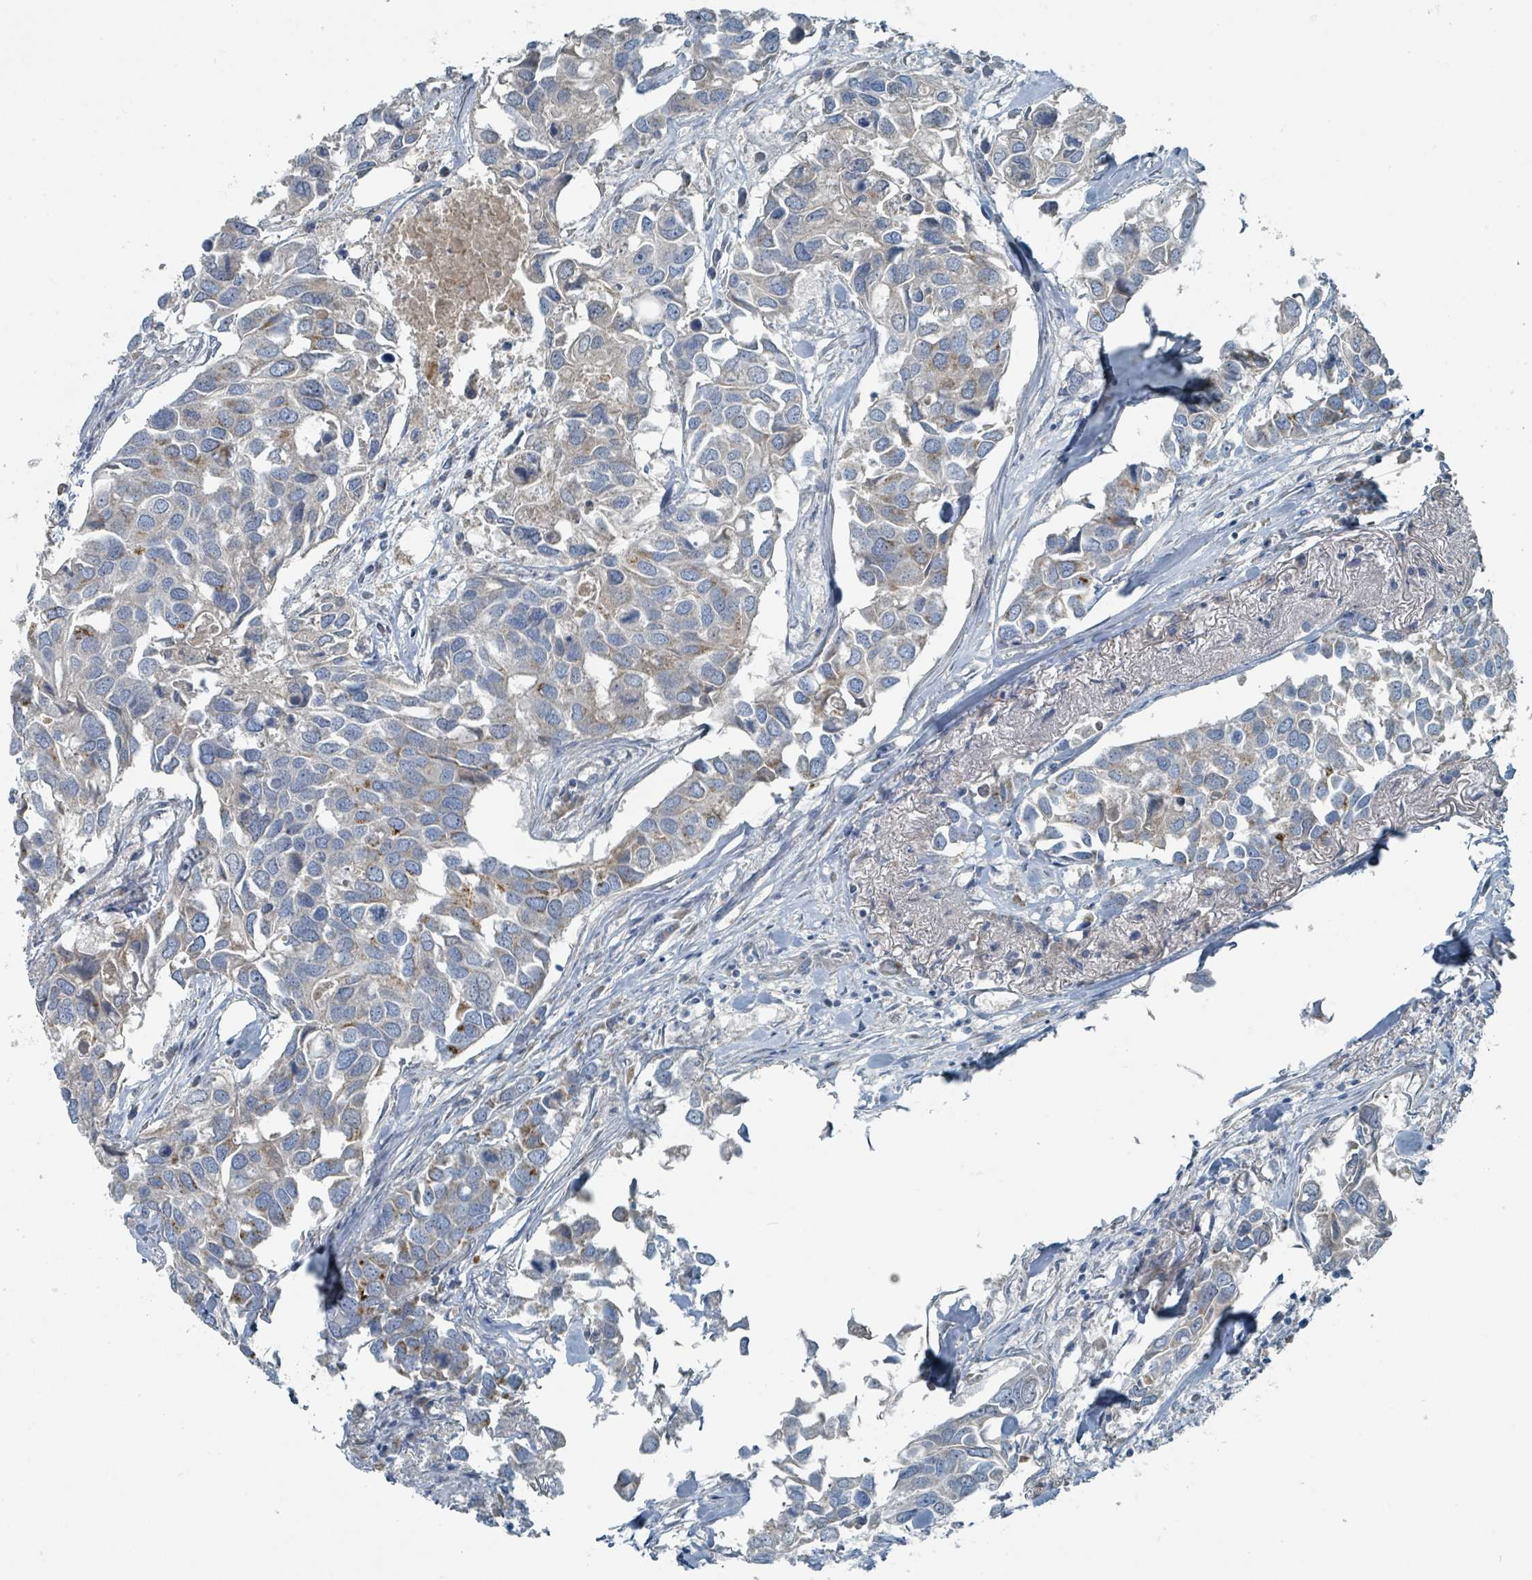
{"staining": {"intensity": "moderate", "quantity": "<25%", "location": "cytoplasmic/membranous"}, "tissue": "breast cancer", "cell_type": "Tumor cells", "image_type": "cancer", "snomed": [{"axis": "morphology", "description": "Duct carcinoma"}, {"axis": "topography", "description": "Breast"}], "caption": "Breast cancer was stained to show a protein in brown. There is low levels of moderate cytoplasmic/membranous expression in about <25% of tumor cells.", "gene": "RASA4", "patient": {"sex": "female", "age": 83}}